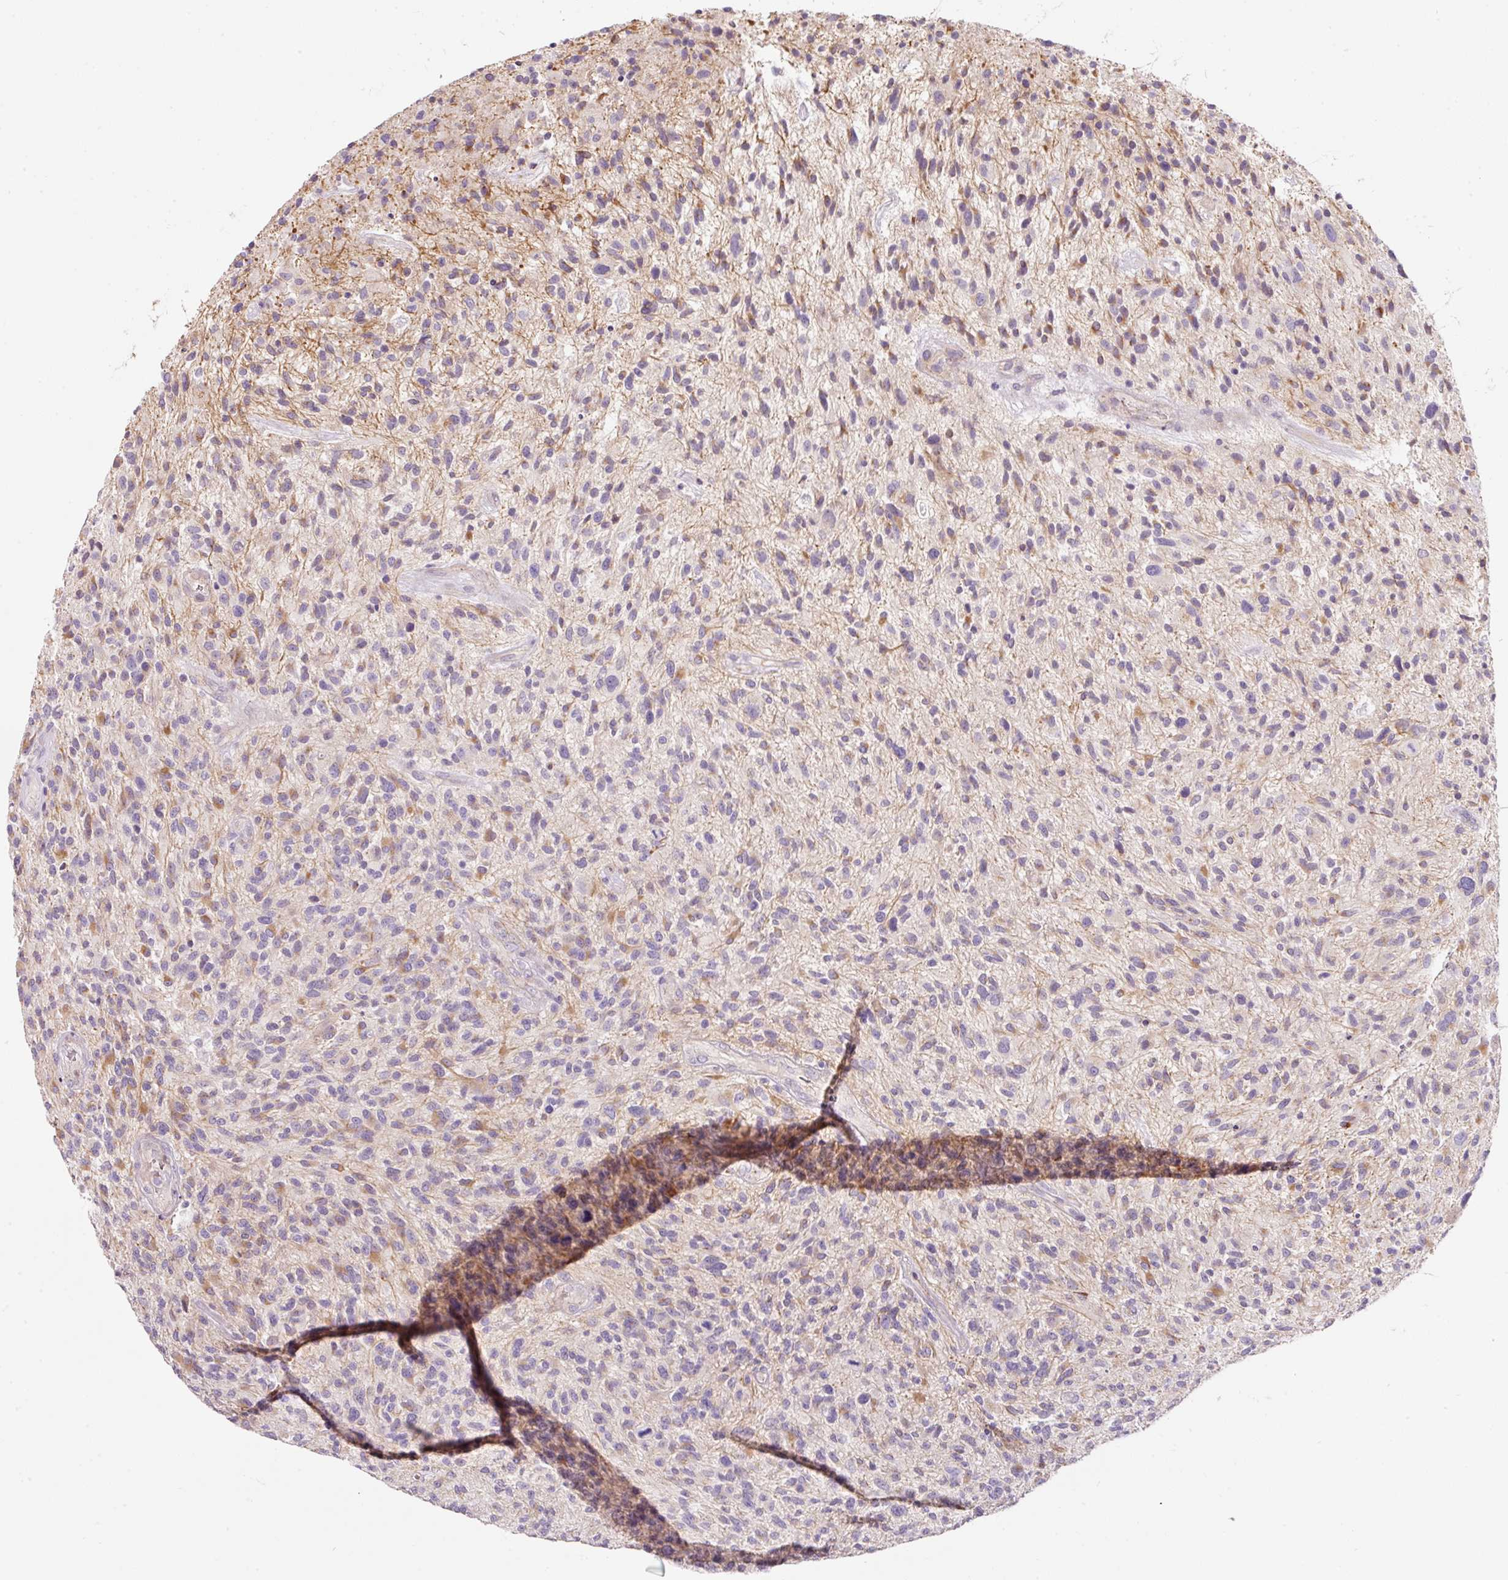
{"staining": {"intensity": "moderate", "quantity": "<25%", "location": "cytoplasmic/membranous"}, "tissue": "glioma", "cell_type": "Tumor cells", "image_type": "cancer", "snomed": [{"axis": "morphology", "description": "Glioma, malignant, High grade"}, {"axis": "topography", "description": "Brain"}], "caption": "Human malignant glioma (high-grade) stained for a protein (brown) demonstrates moderate cytoplasmic/membranous positive positivity in approximately <25% of tumor cells.", "gene": "NBPF11", "patient": {"sex": "male", "age": 47}}